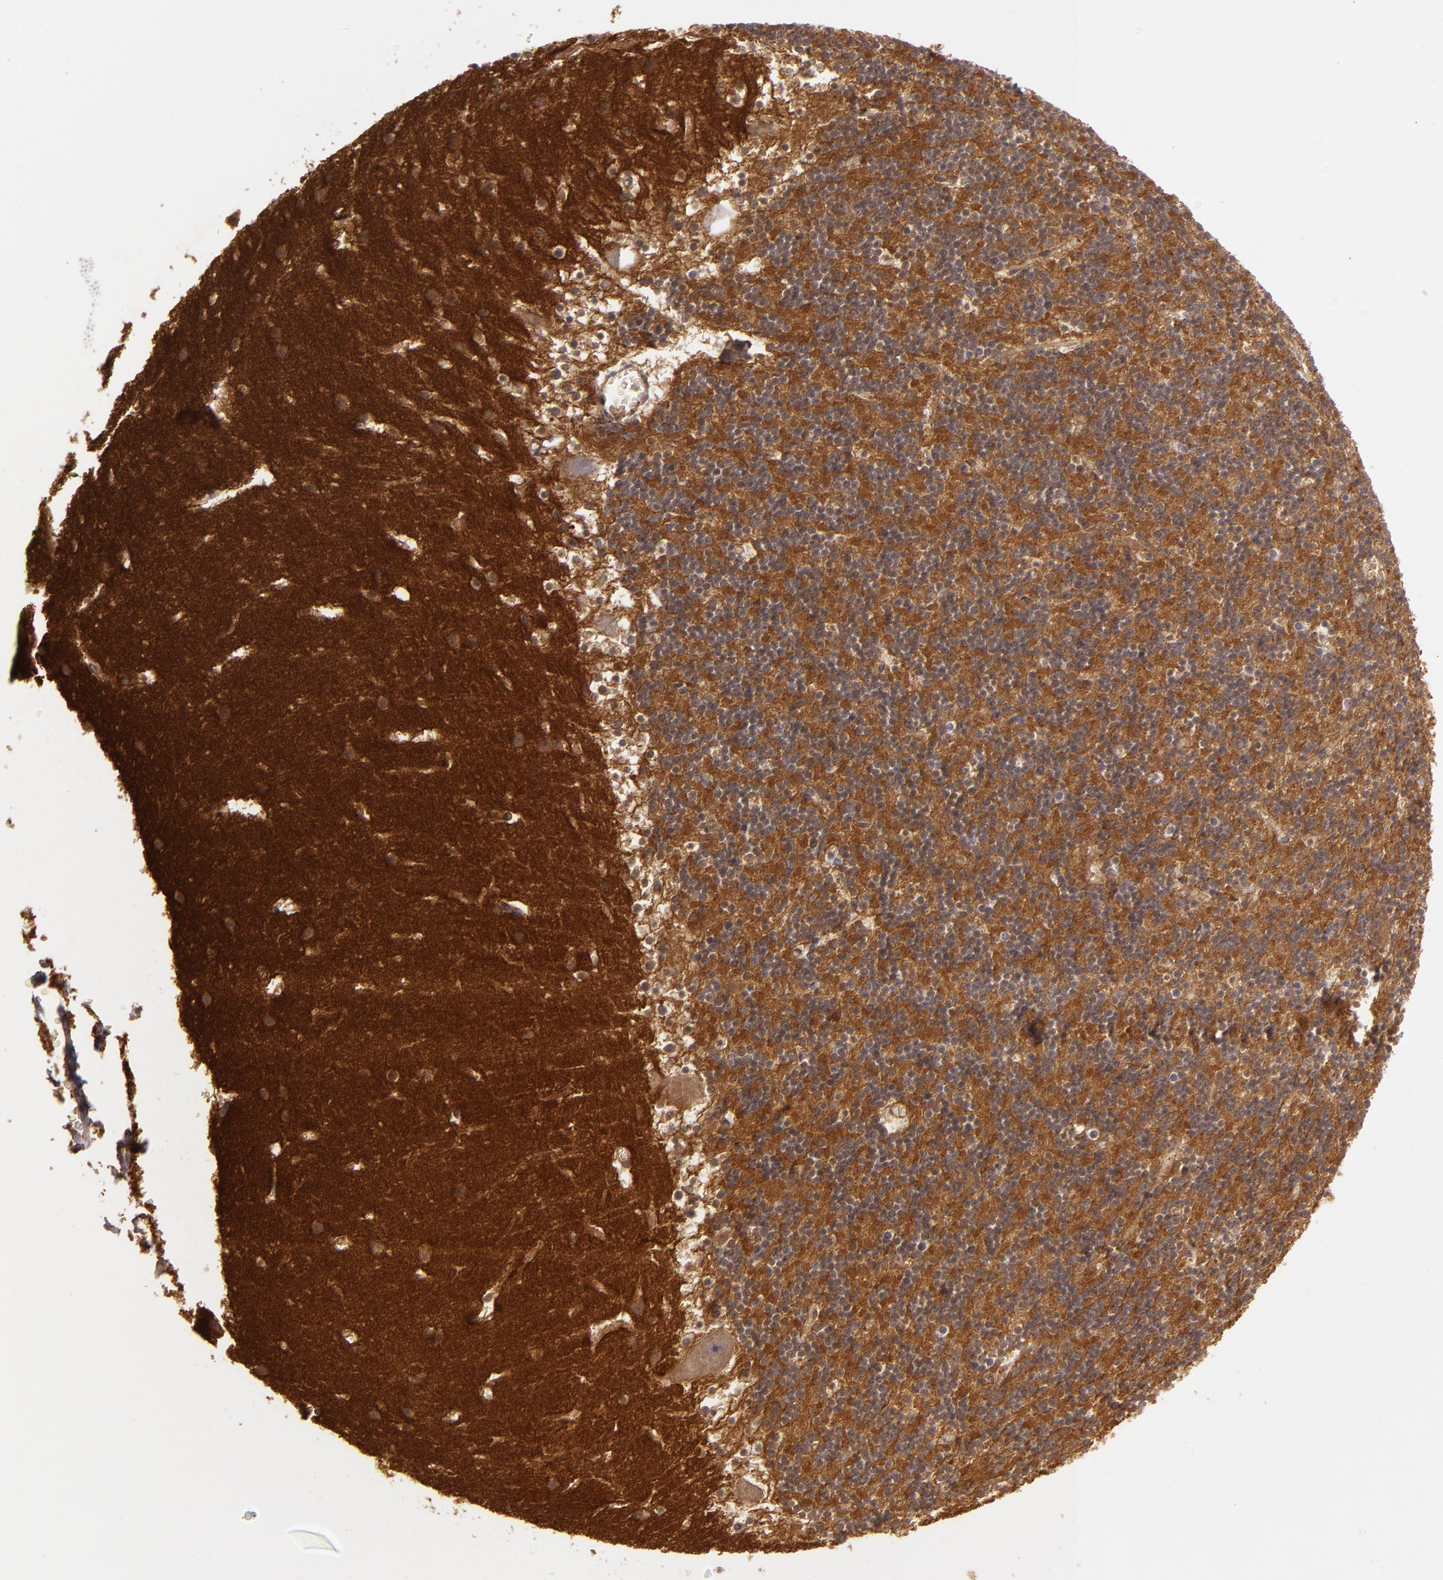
{"staining": {"intensity": "strong", "quantity": ">75%", "location": "cytoplasmic/membranous"}, "tissue": "cerebellum", "cell_type": "Cells in granular layer", "image_type": "normal", "snomed": [{"axis": "morphology", "description": "Normal tissue, NOS"}, {"axis": "topography", "description": "Cerebellum"}], "caption": "IHC photomicrograph of normal cerebellum: cerebellum stained using IHC displays high levels of strong protein expression localized specifically in the cytoplasmic/membranous of cells in granular layer, appearing as a cytoplasmic/membranous brown color.", "gene": "HRAS", "patient": {"sex": "male", "age": 45}}